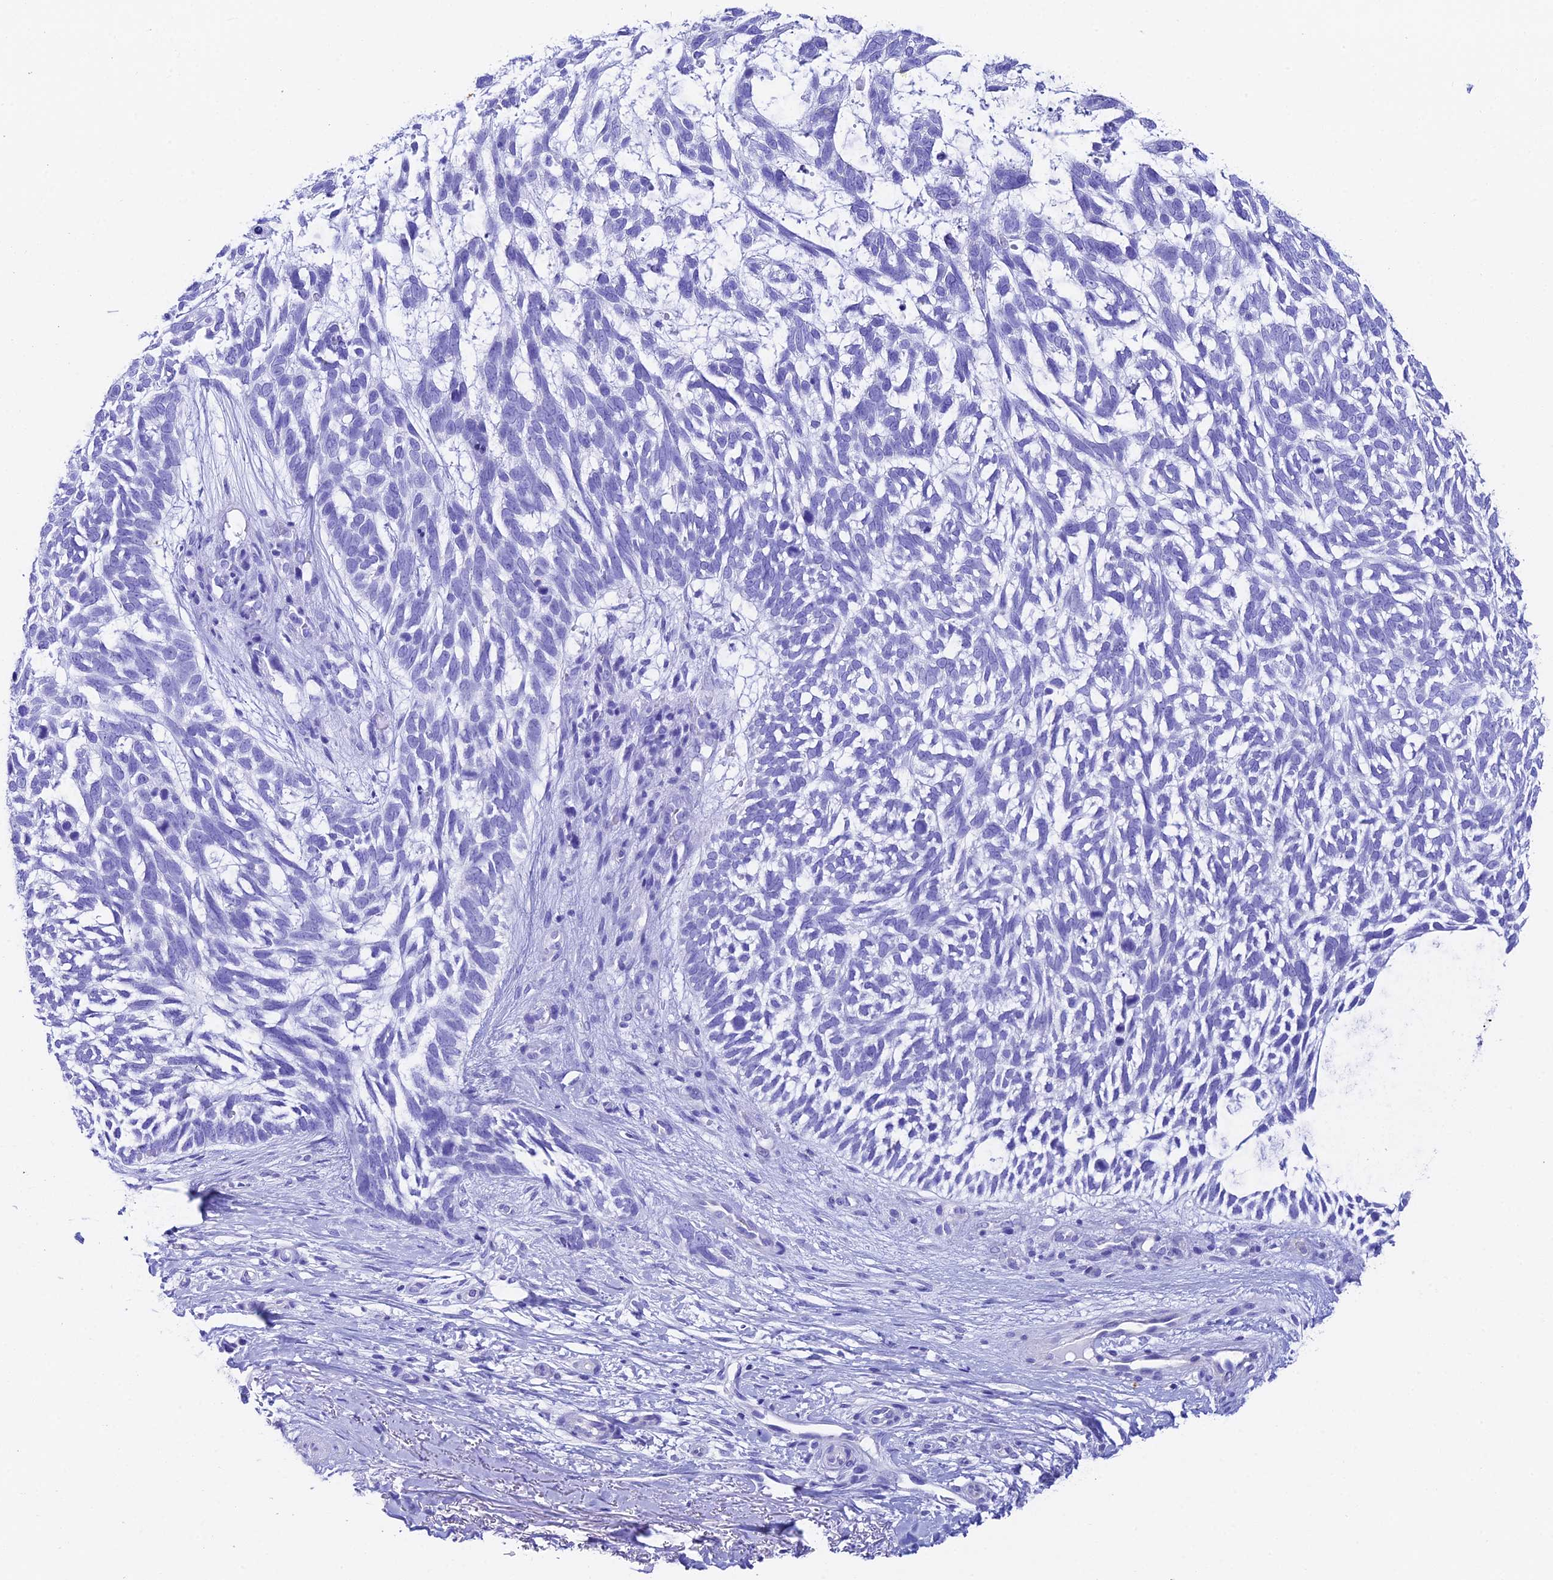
{"staining": {"intensity": "negative", "quantity": "none", "location": "none"}, "tissue": "skin cancer", "cell_type": "Tumor cells", "image_type": "cancer", "snomed": [{"axis": "morphology", "description": "Basal cell carcinoma"}, {"axis": "topography", "description": "Skin"}], "caption": "Tumor cells show no significant staining in basal cell carcinoma (skin). (Stains: DAB immunohistochemistry with hematoxylin counter stain, Microscopy: brightfield microscopy at high magnification).", "gene": "QRFP", "patient": {"sex": "male", "age": 88}}